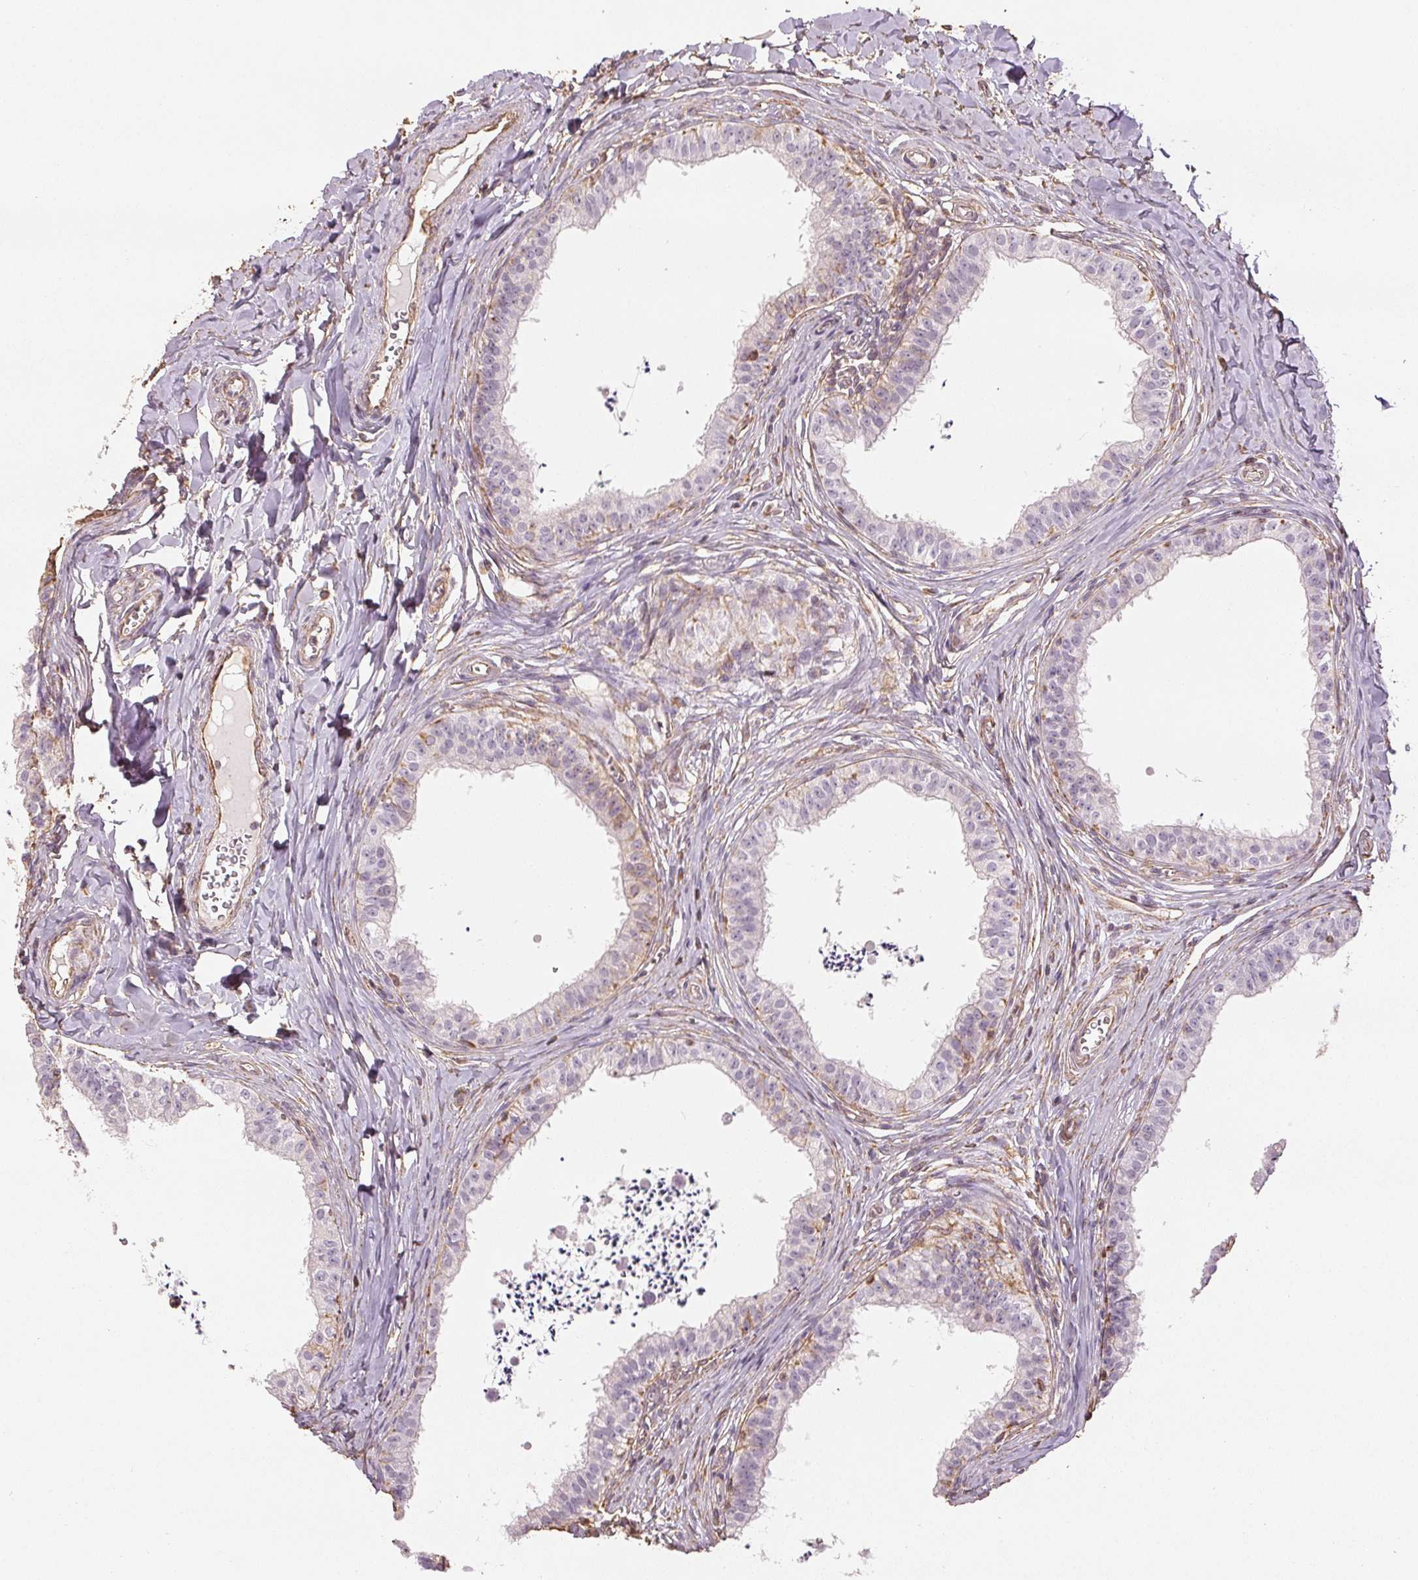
{"staining": {"intensity": "negative", "quantity": "none", "location": "none"}, "tissue": "epididymis", "cell_type": "Glandular cells", "image_type": "normal", "snomed": [{"axis": "morphology", "description": "Normal tissue, NOS"}, {"axis": "topography", "description": "Epididymis"}], "caption": "This image is of benign epididymis stained with immunohistochemistry (IHC) to label a protein in brown with the nuclei are counter-stained blue. There is no expression in glandular cells. Nuclei are stained in blue.", "gene": "COL7A1", "patient": {"sex": "male", "age": 24}}